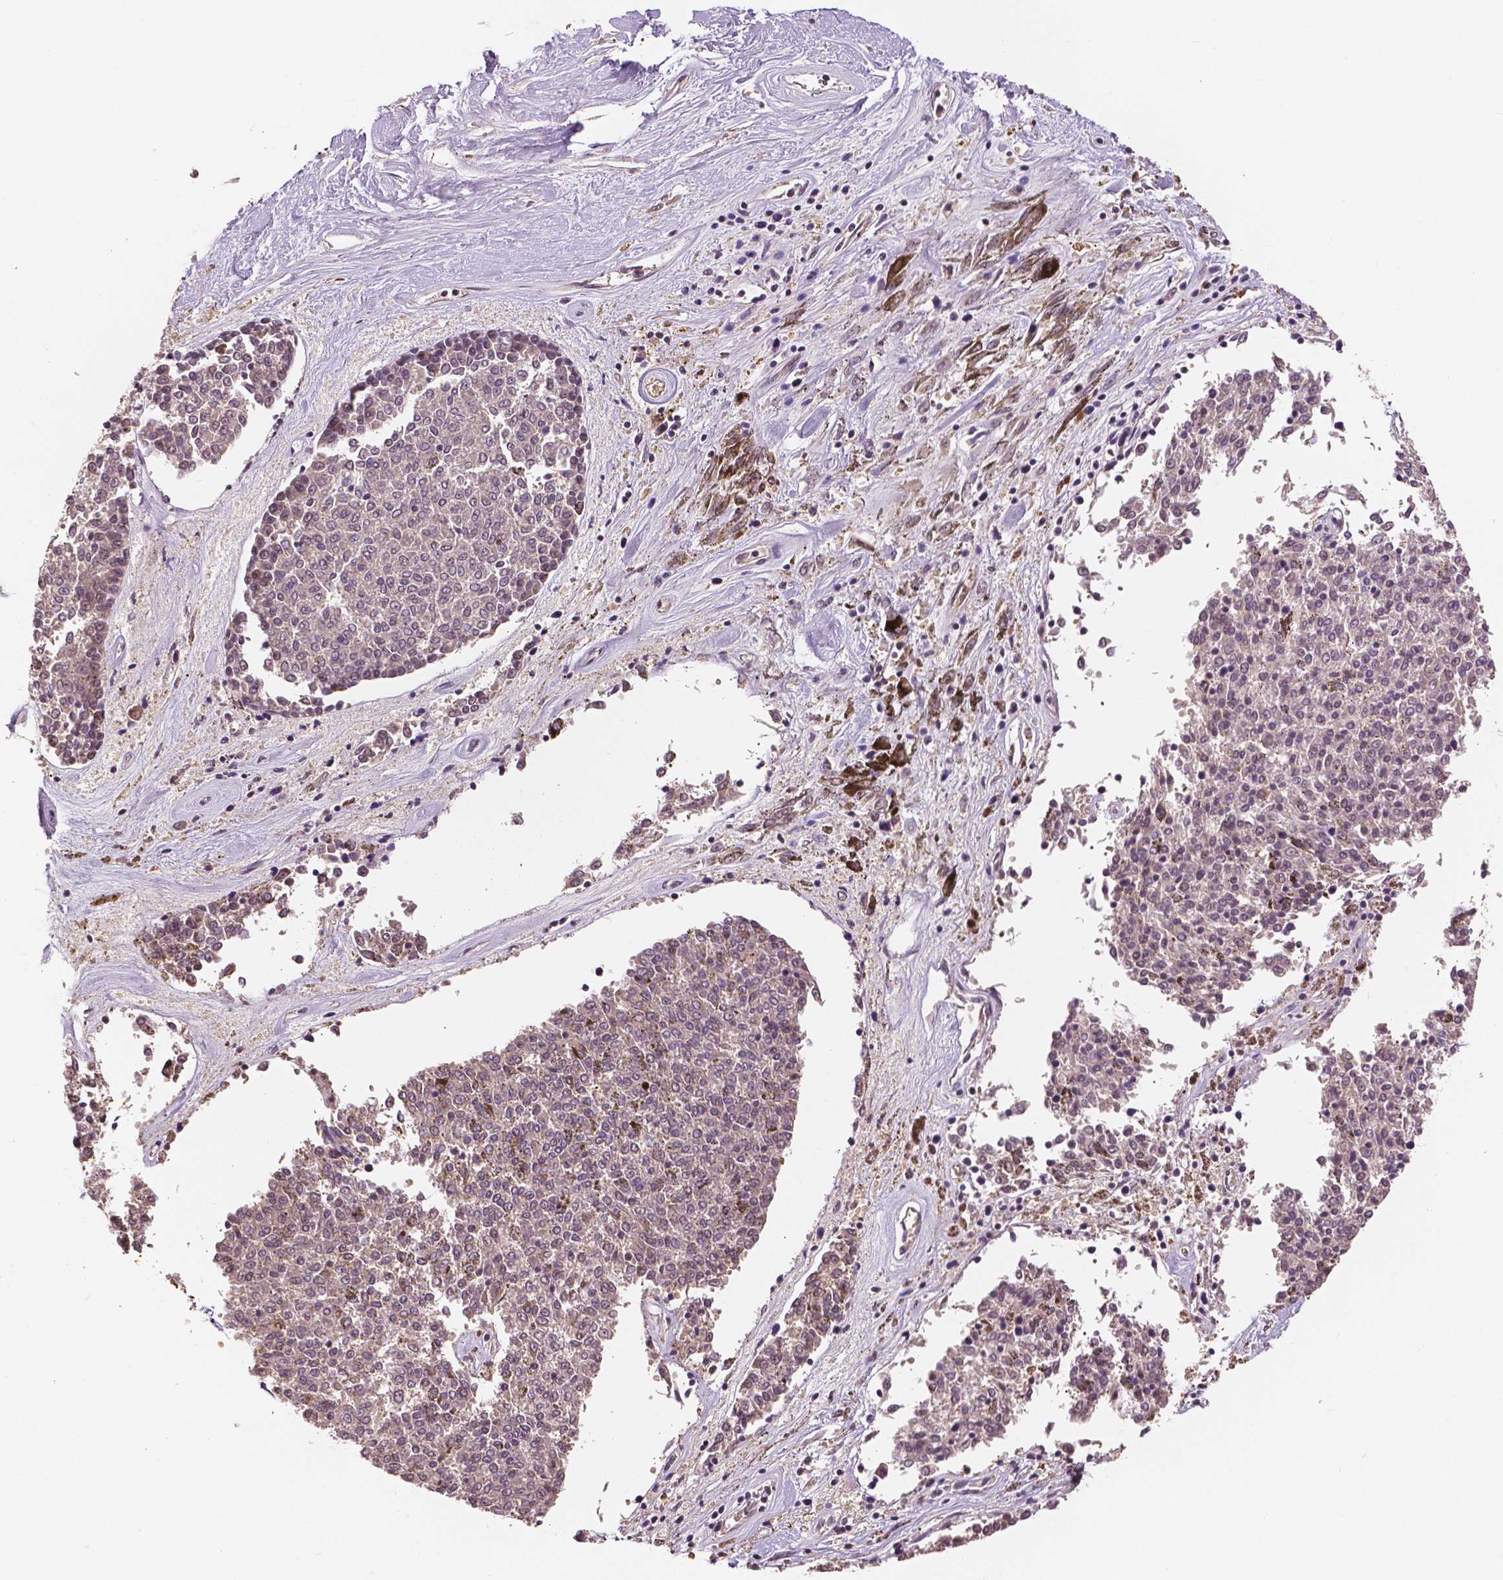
{"staining": {"intensity": "negative", "quantity": "none", "location": "none"}, "tissue": "melanoma", "cell_type": "Tumor cells", "image_type": "cancer", "snomed": [{"axis": "morphology", "description": "Malignant melanoma, NOS"}, {"axis": "topography", "description": "Skin"}], "caption": "This is an IHC photomicrograph of human malignant melanoma. There is no positivity in tumor cells.", "gene": "MAP1LC3B", "patient": {"sex": "female", "age": 72}}